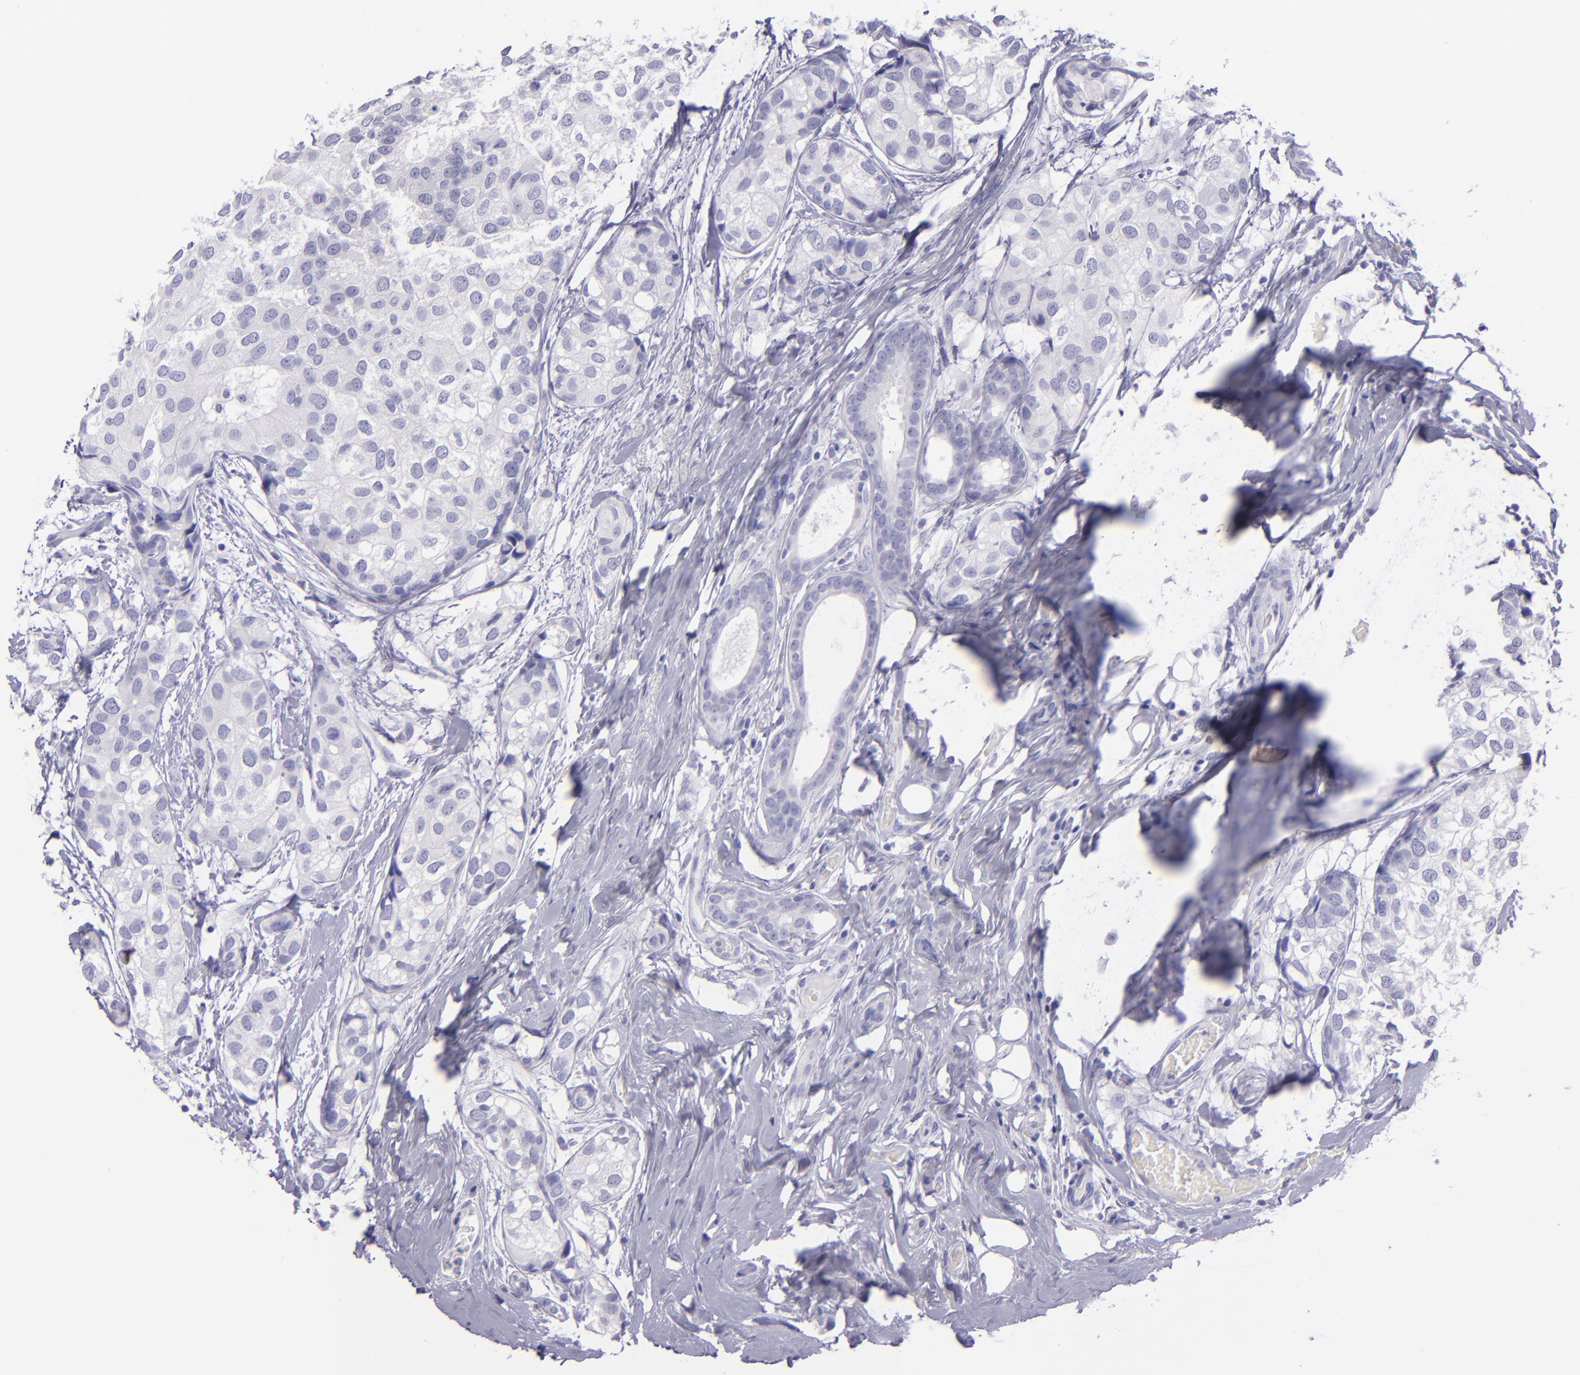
{"staining": {"intensity": "negative", "quantity": "none", "location": "none"}, "tissue": "breast cancer", "cell_type": "Tumor cells", "image_type": "cancer", "snomed": [{"axis": "morphology", "description": "Duct carcinoma"}, {"axis": "topography", "description": "Breast"}], "caption": "Immunohistochemical staining of human intraductal carcinoma (breast) reveals no significant expression in tumor cells. (Brightfield microscopy of DAB immunohistochemistry at high magnification).", "gene": "TNNT3", "patient": {"sex": "female", "age": 68}}